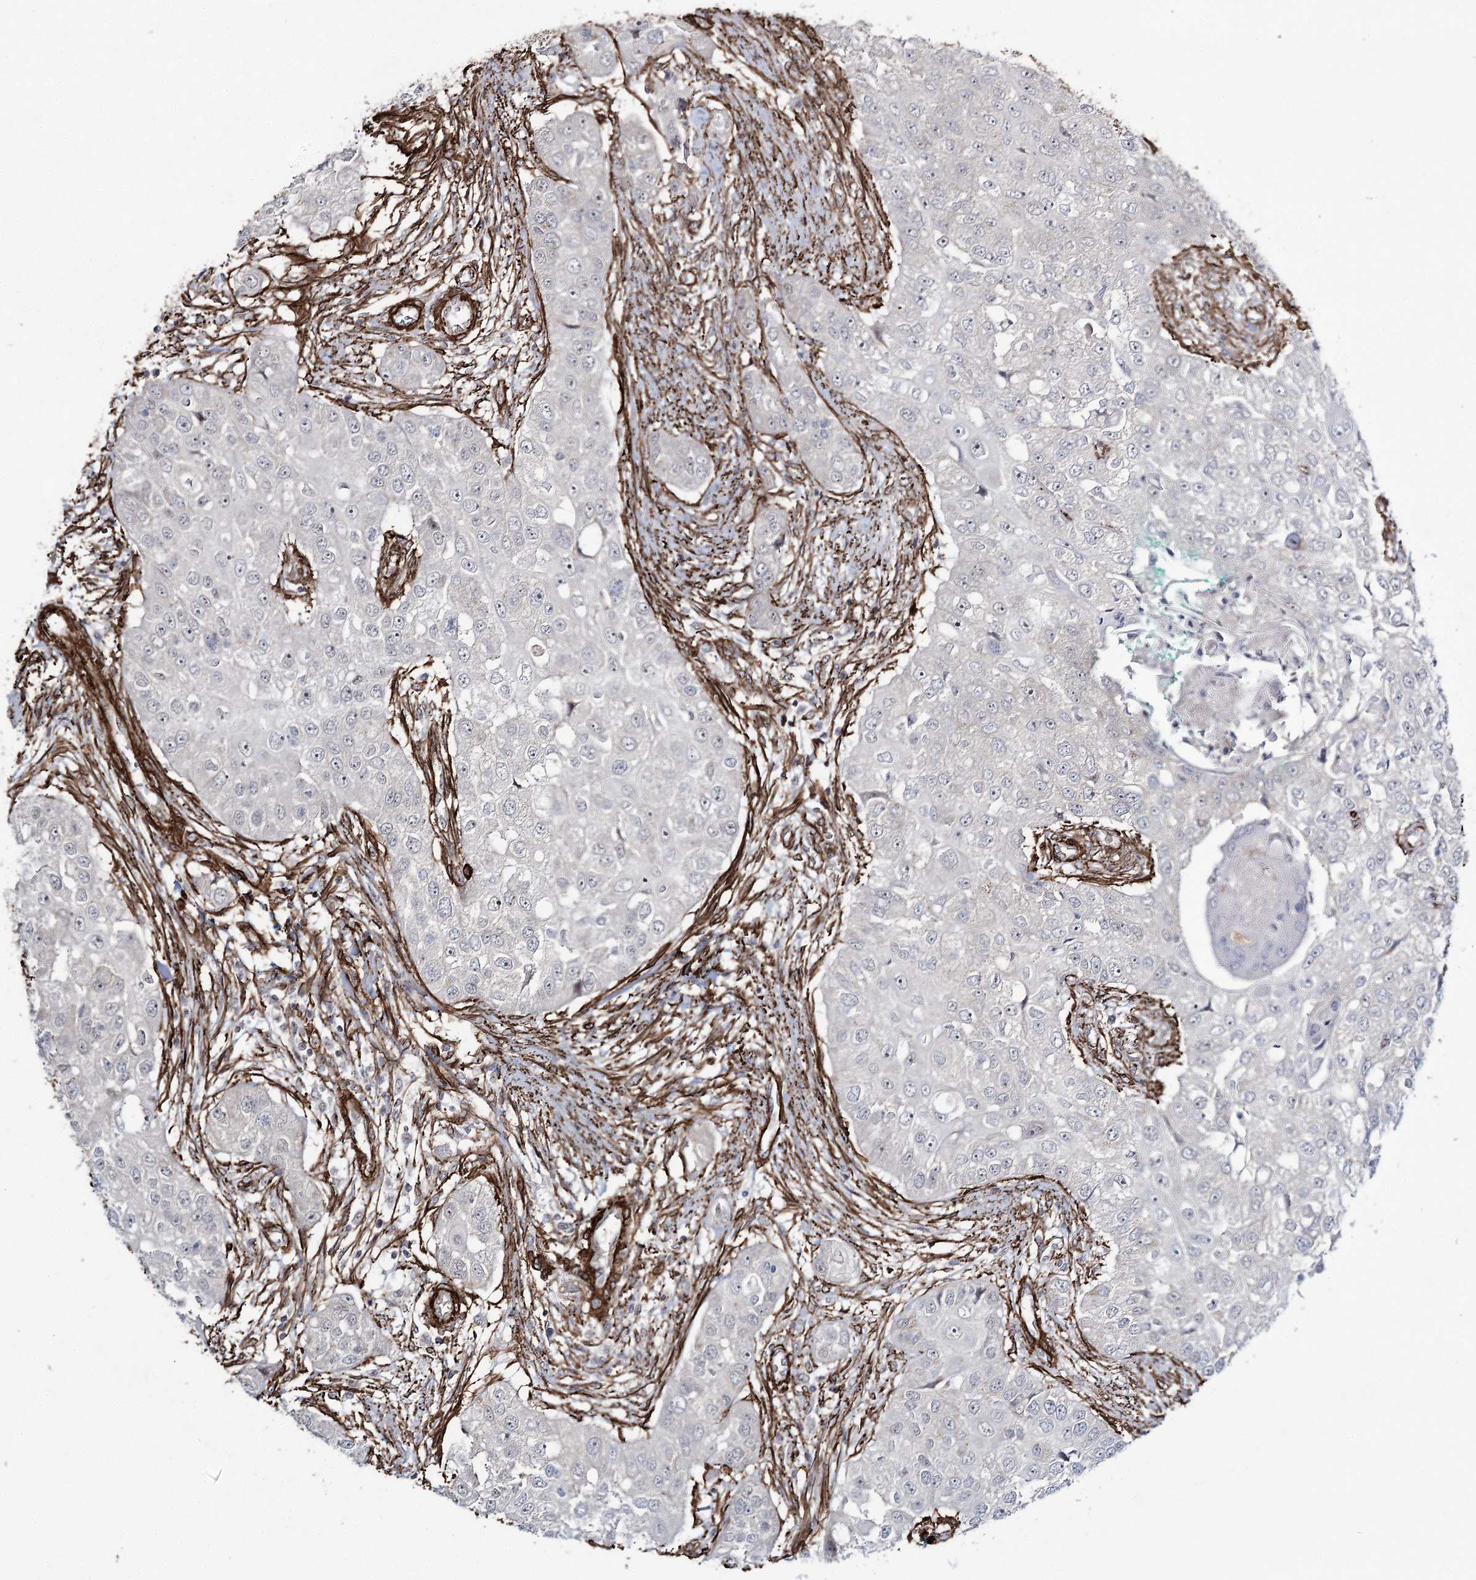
{"staining": {"intensity": "negative", "quantity": "none", "location": "none"}, "tissue": "head and neck cancer", "cell_type": "Tumor cells", "image_type": "cancer", "snomed": [{"axis": "morphology", "description": "Normal tissue, NOS"}, {"axis": "morphology", "description": "Squamous cell carcinoma, NOS"}, {"axis": "topography", "description": "Skeletal muscle"}, {"axis": "topography", "description": "Head-Neck"}], "caption": "Immunohistochemistry of head and neck cancer reveals no staining in tumor cells. (DAB immunohistochemistry, high magnification).", "gene": "CWF19L1", "patient": {"sex": "male", "age": 51}}